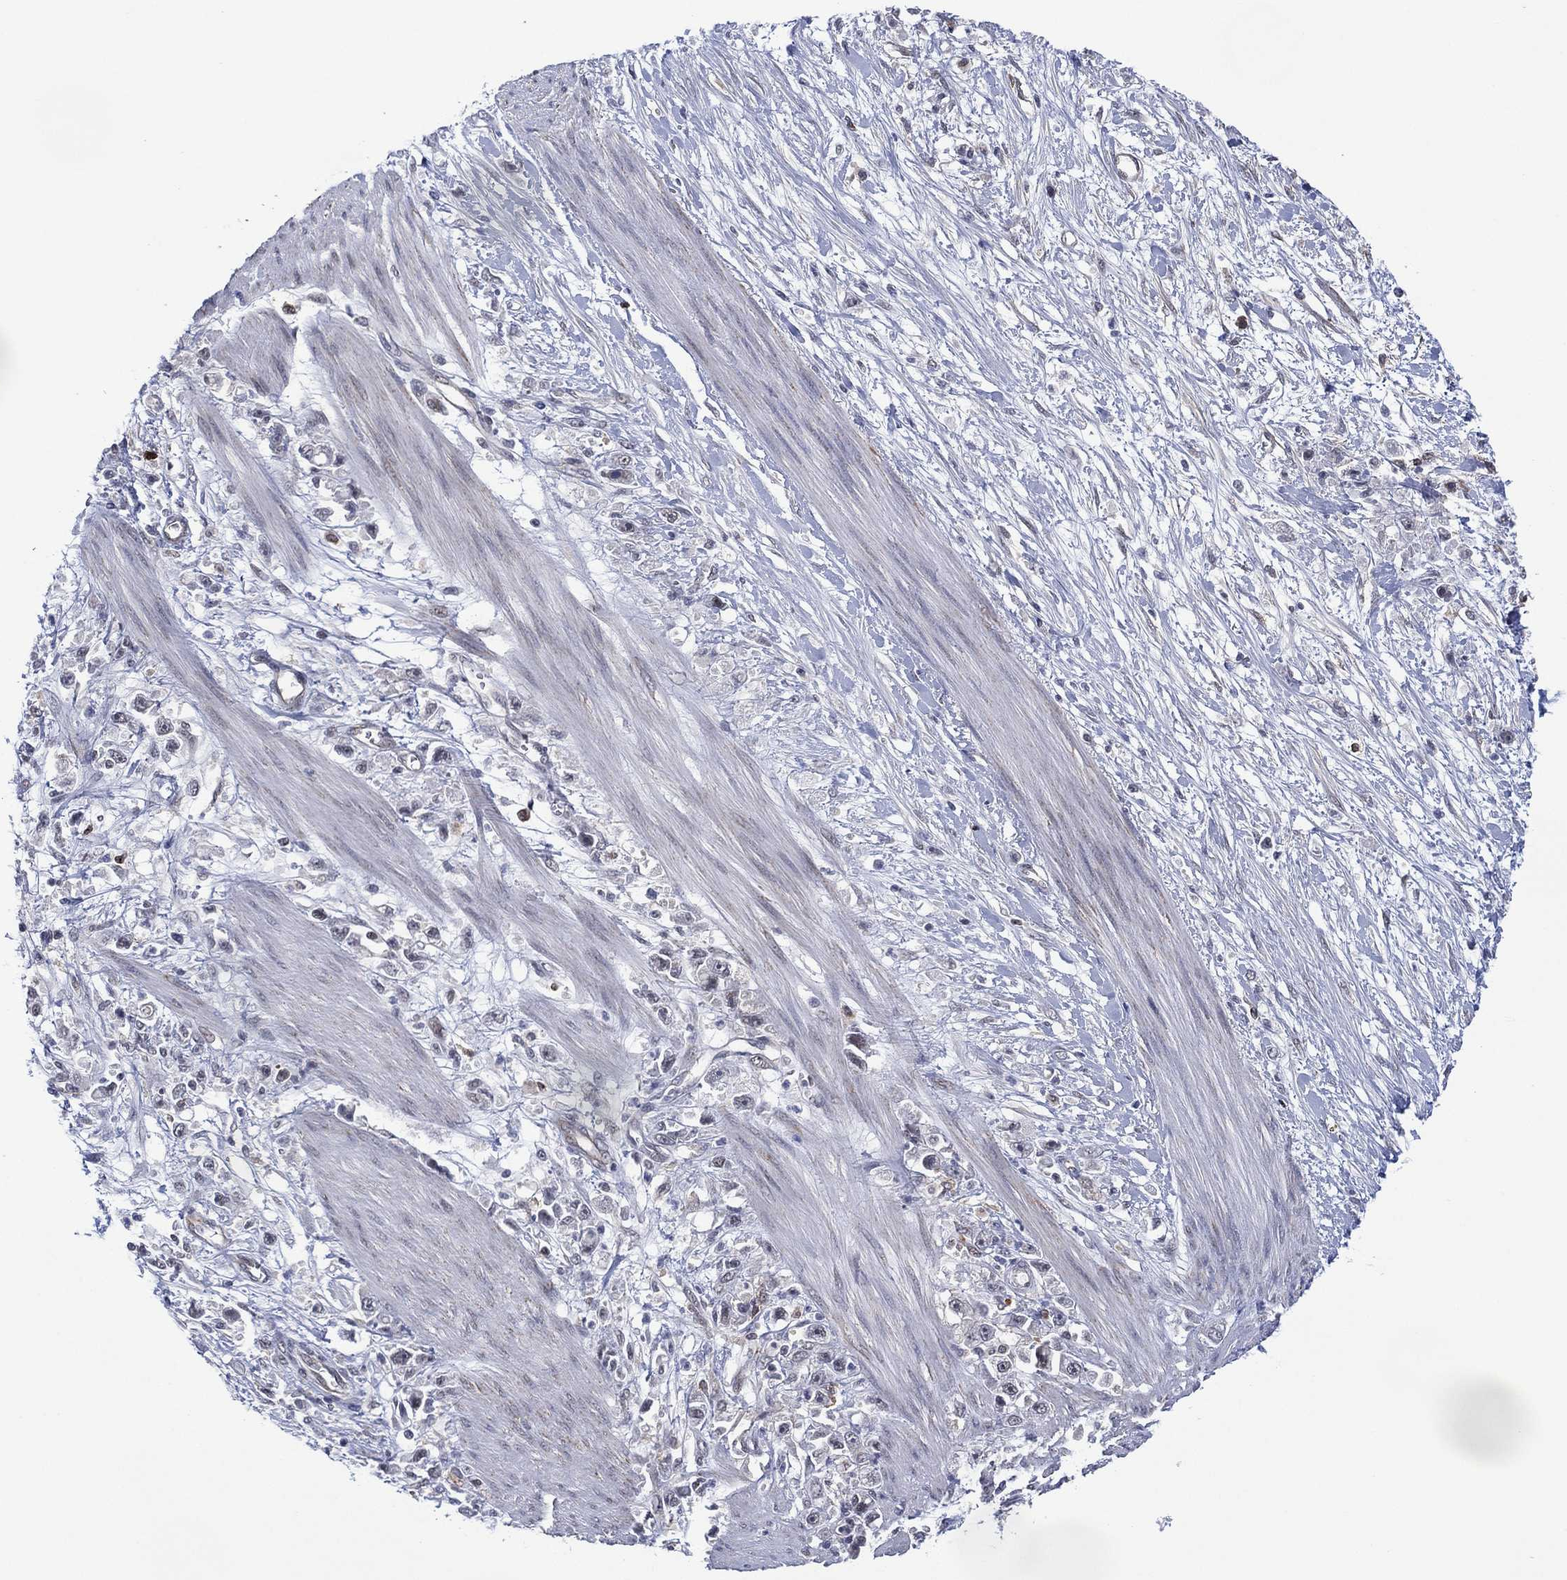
{"staining": {"intensity": "negative", "quantity": "none", "location": "none"}, "tissue": "stomach cancer", "cell_type": "Tumor cells", "image_type": "cancer", "snomed": [{"axis": "morphology", "description": "Adenocarcinoma, NOS"}, {"axis": "topography", "description": "Stomach"}], "caption": "Micrograph shows no protein expression in tumor cells of stomach cancer (adenocarcinoma) tissue.", "gene": "DPP4", "patient": {"sex": "female", "age": 59}}